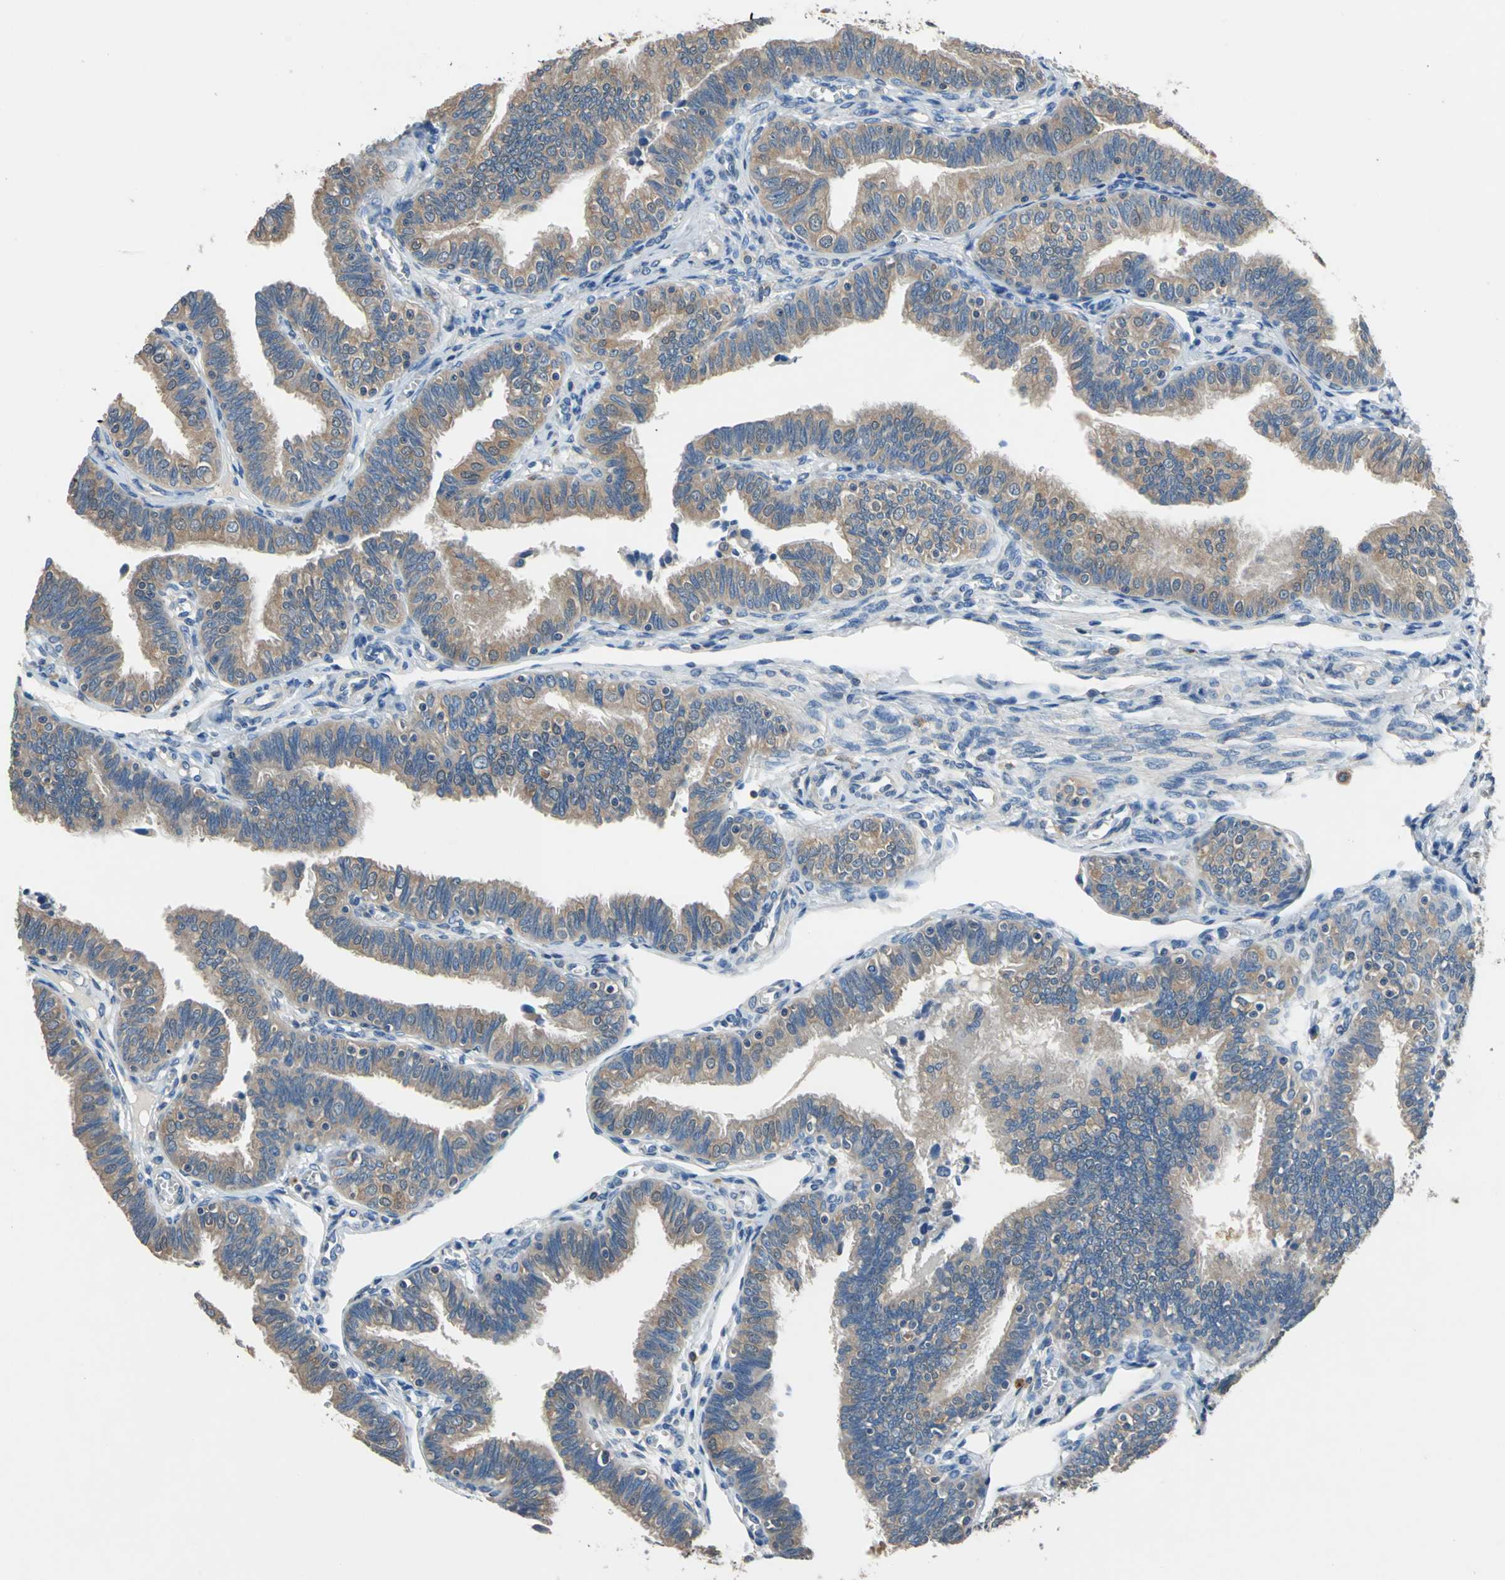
{"staining": {"intensity": "weak", "quantity": ">75%", "location": "cytoplasmic/membranous"}, "tissue": "fallopian tube", "cell_type": "Glandular cells", "image_type": "normal", "snomed": [{"axis": "morphology", "description": "Normal tissue, NOS"}, {"axis": "topography", "description": "Fallopian tube"}], "caption": "Protein expression analysis of benign fallopian tube shows weak cytoplasmic/membranous positivity in about >75% of glandular cells. (DAB IHC with brightfield microscopy, high magnification).", "gene": "PRKCA", "patient": {"sex": "female", "age": 46}}